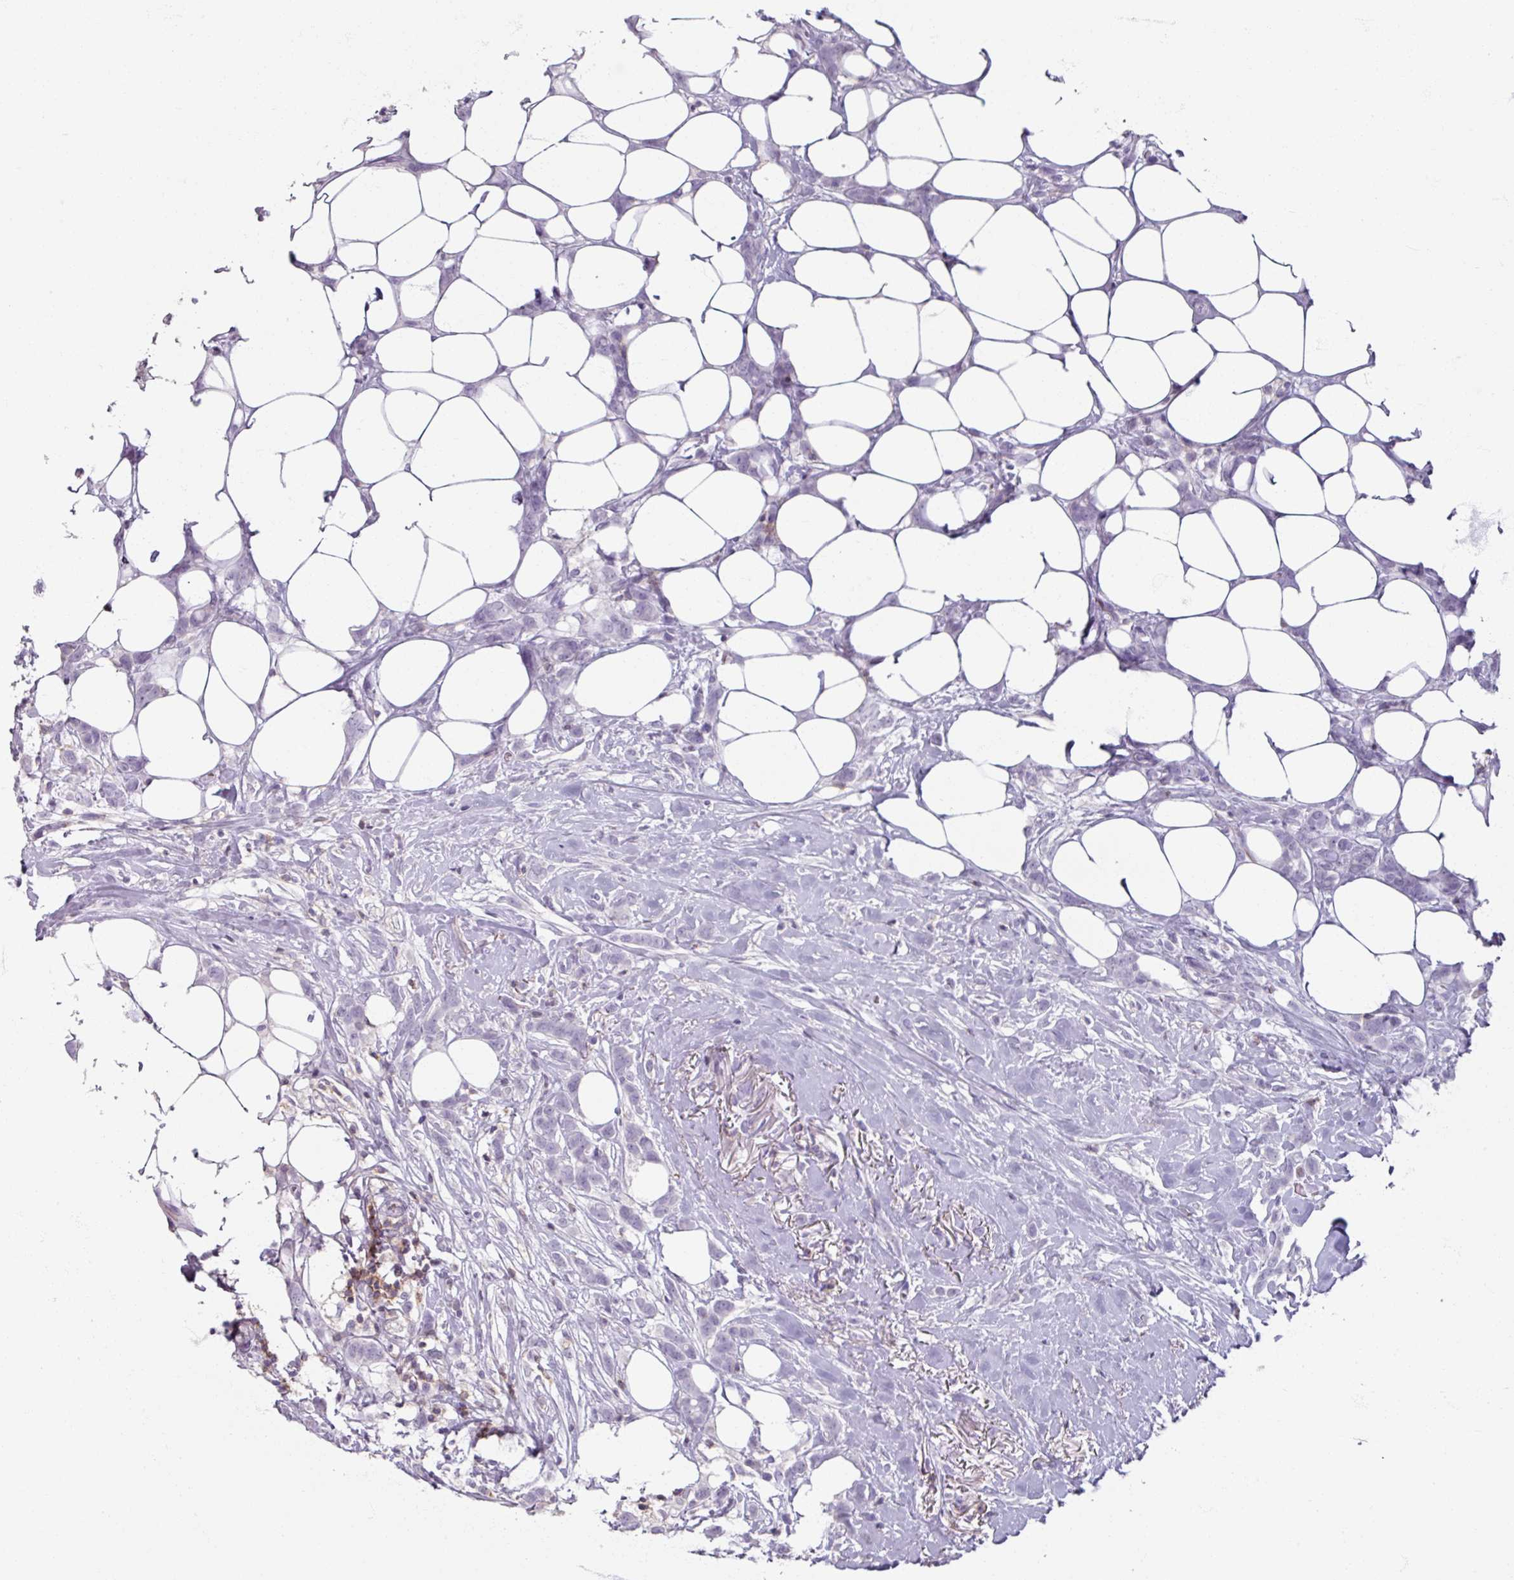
{"staining": {"intensity": "negative", "quantity": "none", "location": "none"}, "tissue": "breast cancer", "cell_type": "Tumor cells", "image_type": "cancer", "snomed": [{"axis": "morphology", "description": "Duct carcinoma"}, {"axis": "topography", "description": "Breast"}], "caption": "This micrograph is of breast infiltrating ductal carcinoma stained with IHC to label a protein in brown with the nuclei are counter-stained blue. There is no staining in tumor cells.", "gene": "PTPRC", "patient": {"sex": "female", "age": 80}}